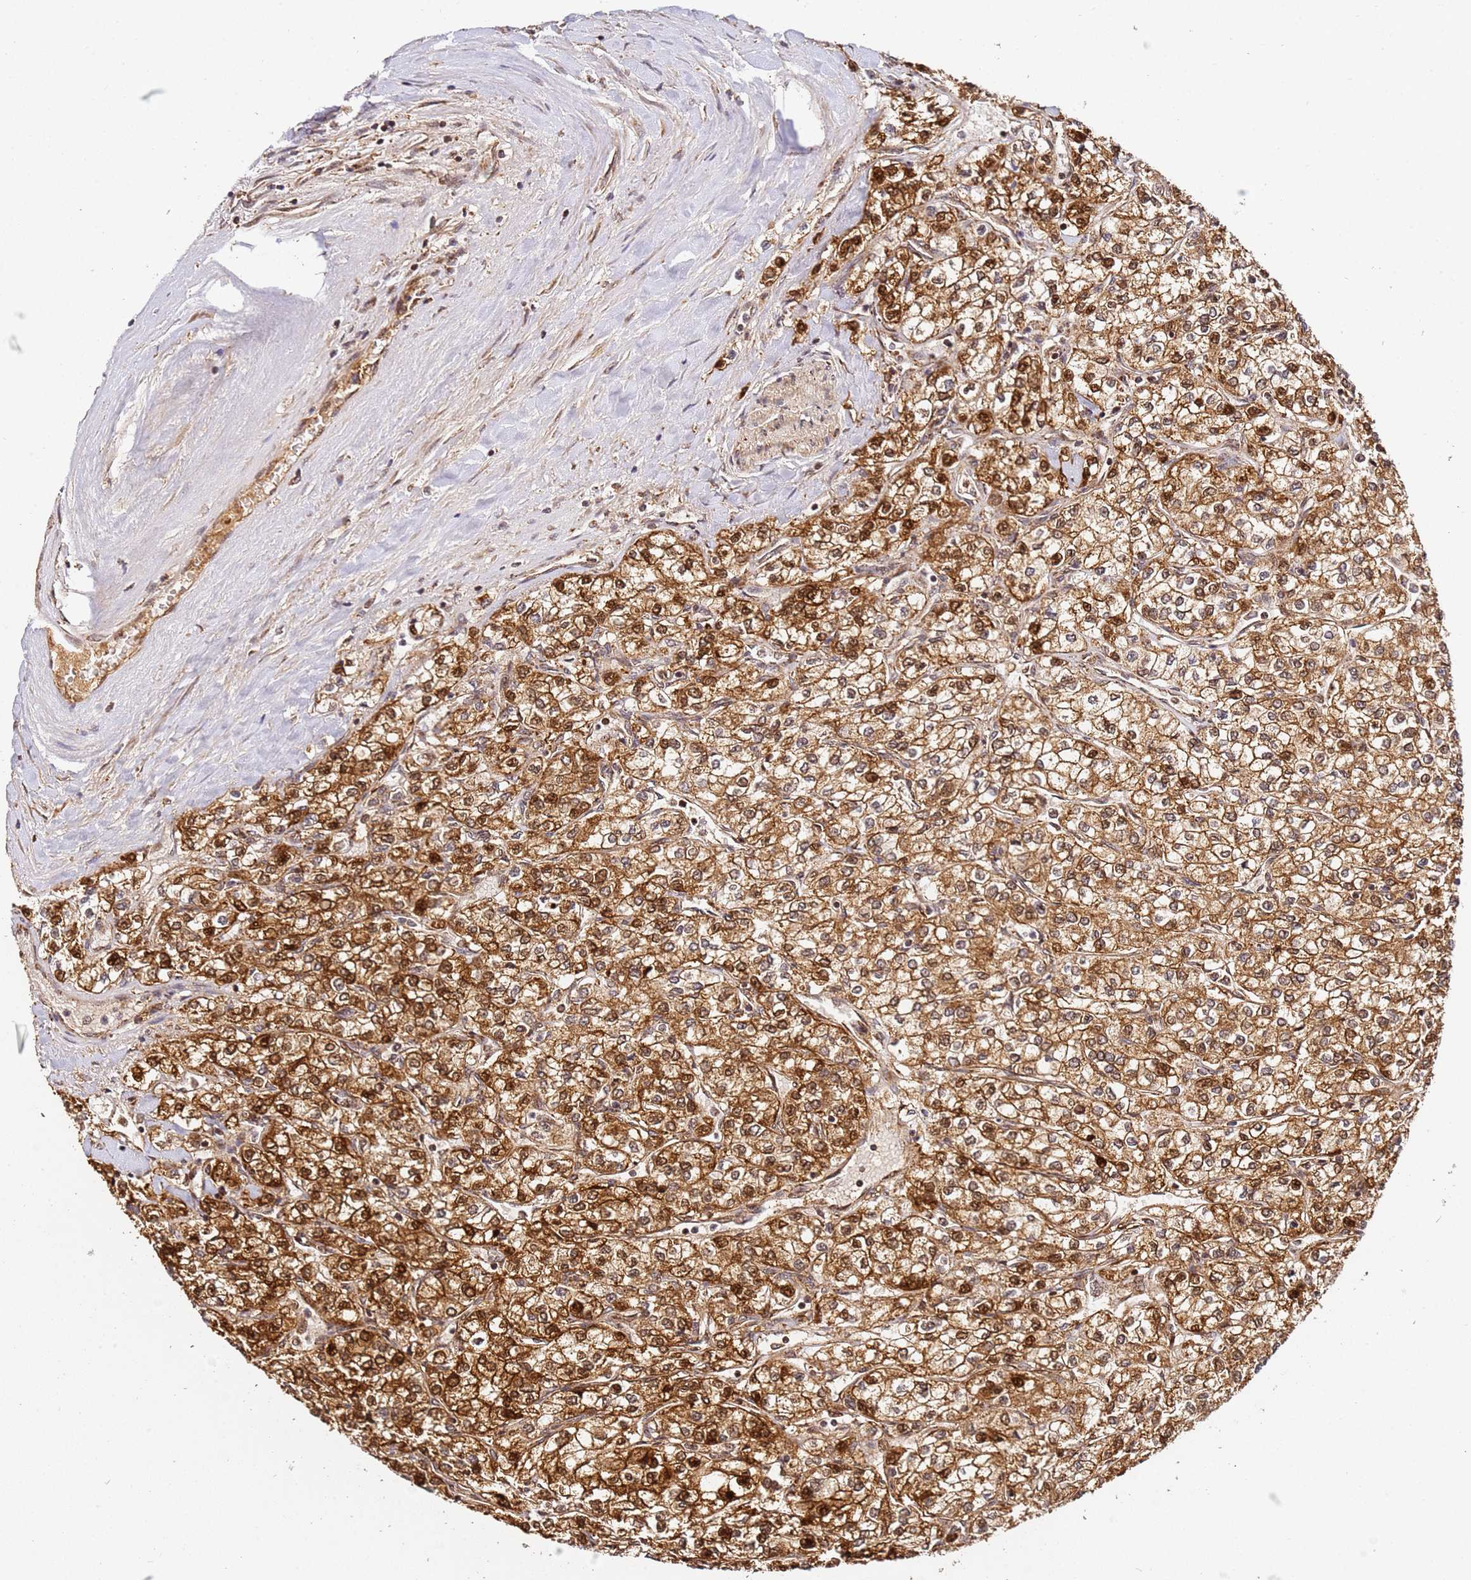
{"staining": {"intensity": "strong", "quantity": ">75%", "location": "cytoplasmic/membranous,nuclear"}, "tissue": "renal cancer", "cell_type": "Tumor cells", "image_type": "cancer", "snomed": [{"axis": "morphology", "description": "Adenocarcinoma, NOS"}, {"axis": "topography", "description": "Kidney"}], "caption": "Protein expression analysis of renal cancer shows strong cytoplasmic/membranous and nuclear positivity in about >75% of tumor cells.", "gene": "SMOX", "patient": {"sex": "male", "age": 80}}